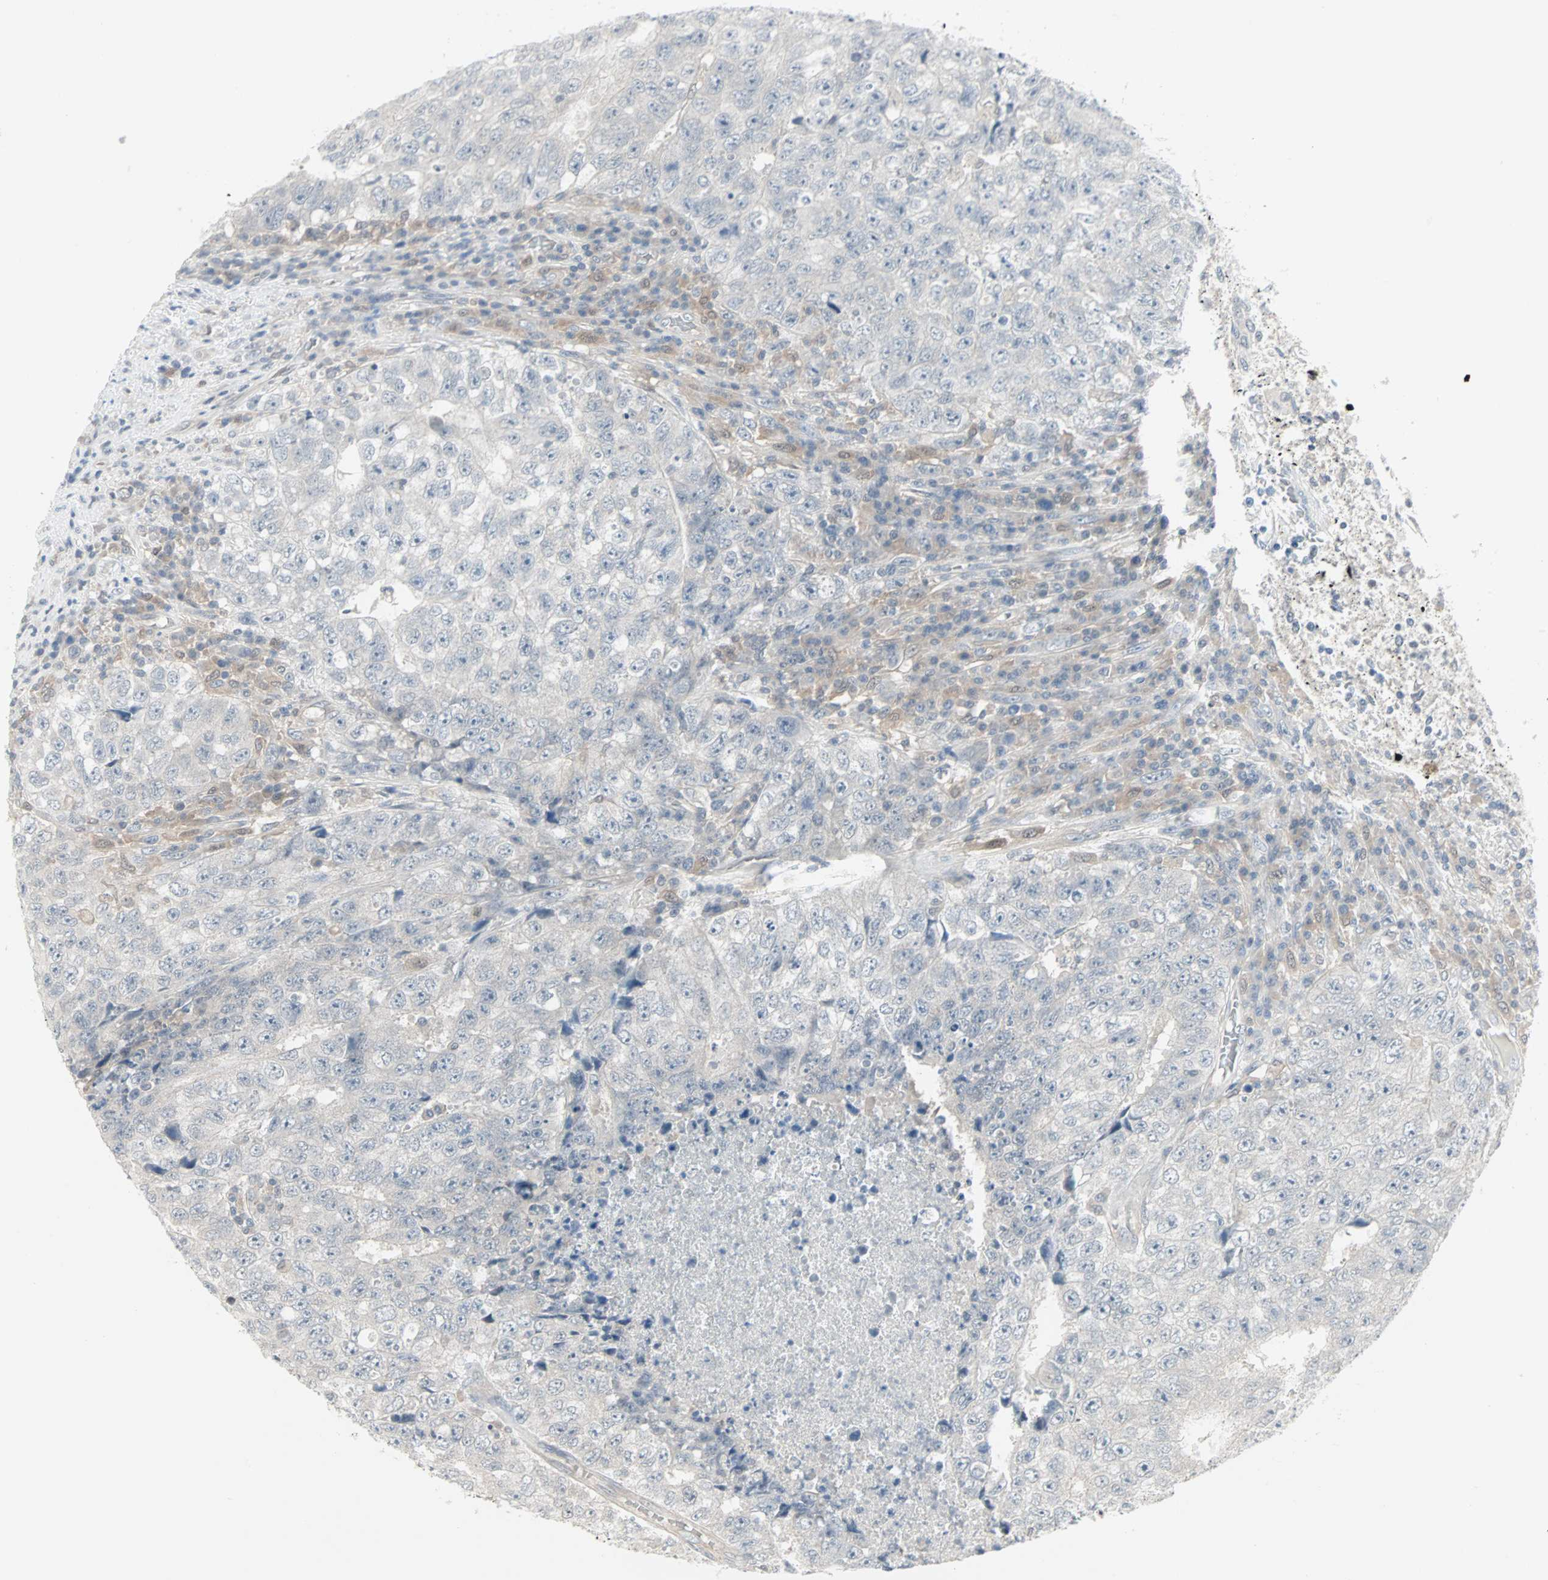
{"staining": {"intensity": "negative", "quantity": "none", "location": "none"}, "tissue": "testis cancer", "cell_type": "Tumor cells", "image_type": "cancer", "snomed": [{"axis": "morphology", "description": "Necrosis, NOS"}, {"axis": "morphology", "description": "Carcinoma, Embryonal, NOS"}, {"axis": "topography", "description": "Testis"}], "caption": "Immunohistochemistry (IHC) of human testis cancer (embryonal carcinoma) reveals no expression in tumor cells. (DAB (3,3'-diaminobenzidine) immunohistochemistry with hematoxylin counter stain).", "gene": "PTPA", "patient": {"sex": "male", "age": 19}}